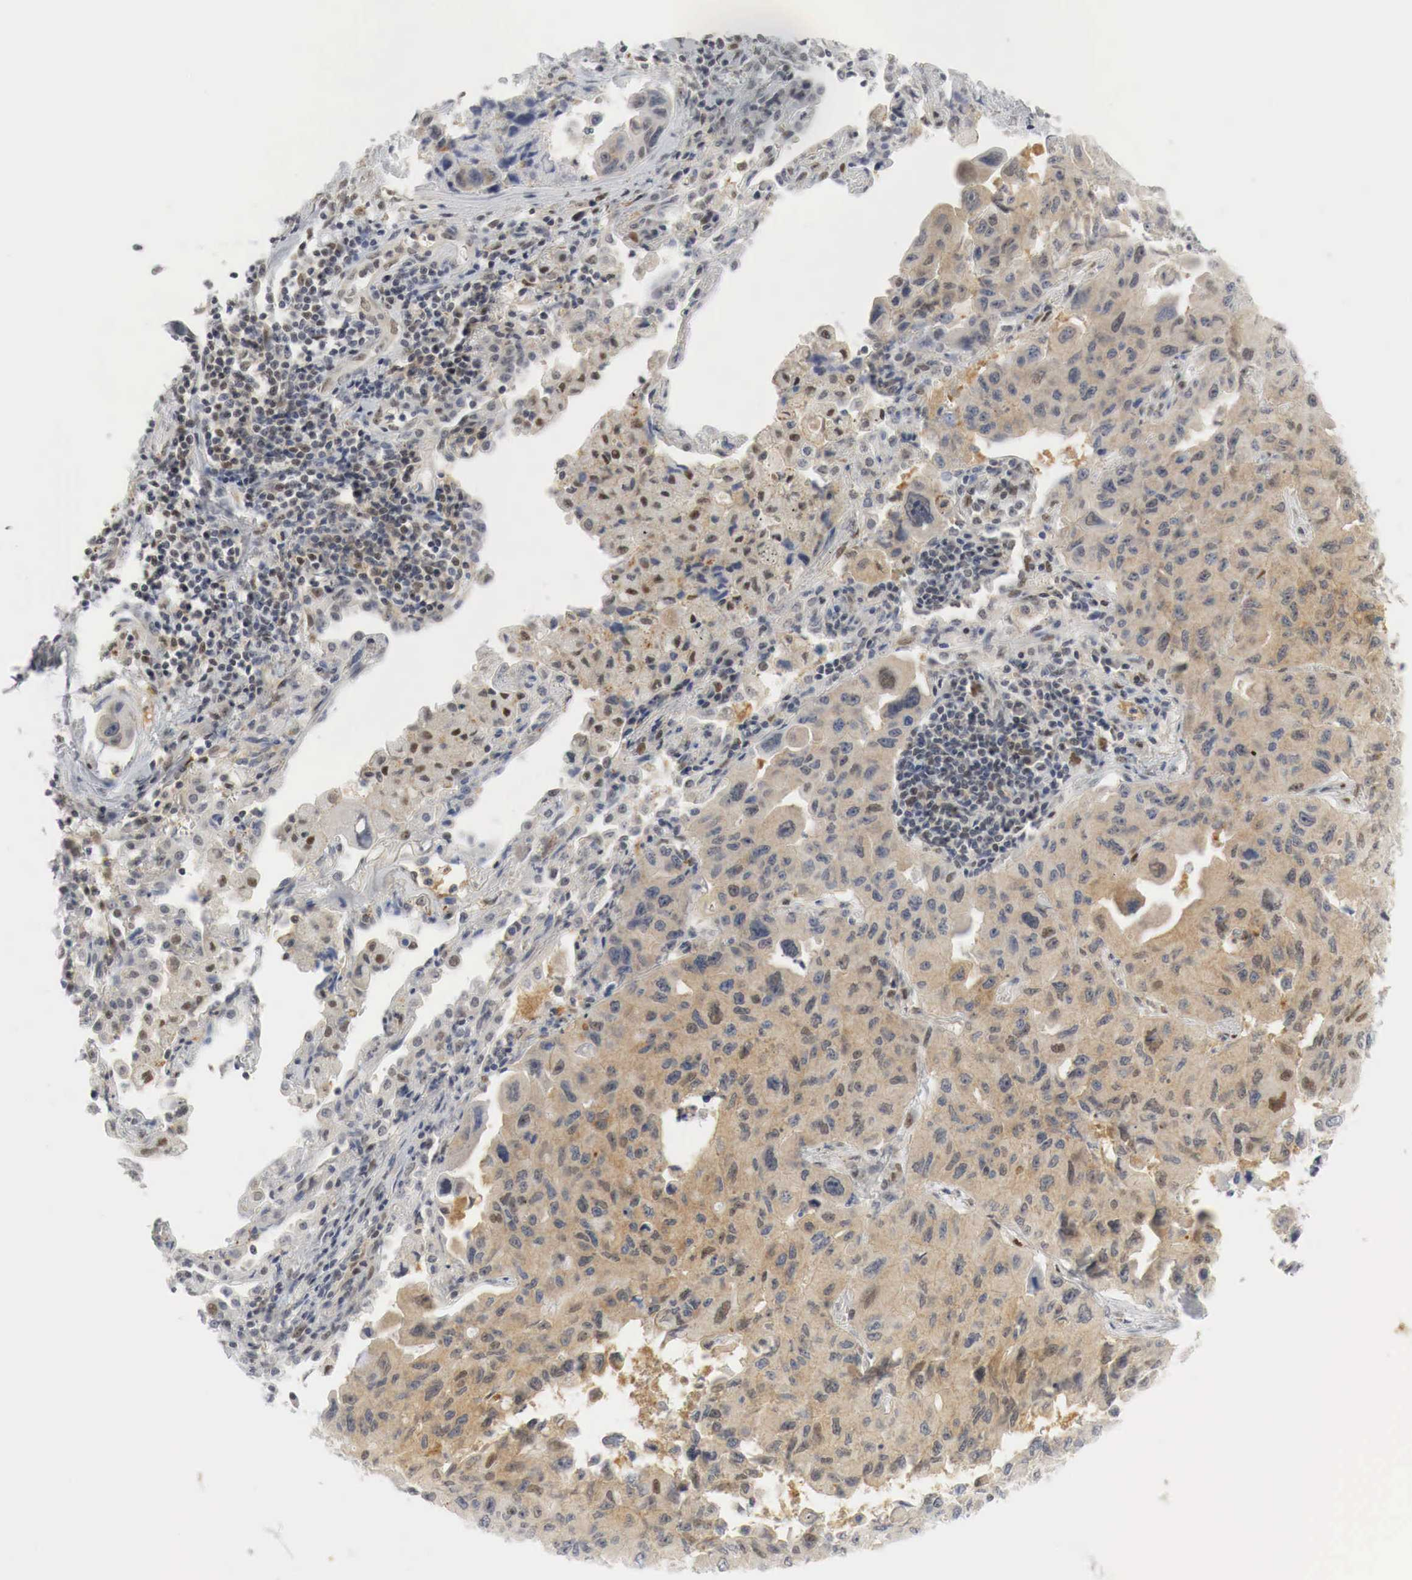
{"staining": {"intensity": "moderate", "quantity": "25%-75%", "location": "cytoplasmic/membranous,nuclear"}, "tissue": "lung cancer", "cell_type": "Tumor cells", "image_type": "cancer", "snomed": [{"axis": "morphology", "description": "Adenocarcinoma, NOS"}, {"axis": "topography", "description": "Lung"}], "caption": "The micrograph shows a brown stain indicating the presence of a protein in the cytoplasmic/membranous and nuclear of tumor cells in lung cancer (adenocarcinoma).", "gene": "MYC", "patient": {"sex": "male", "age": 64}}